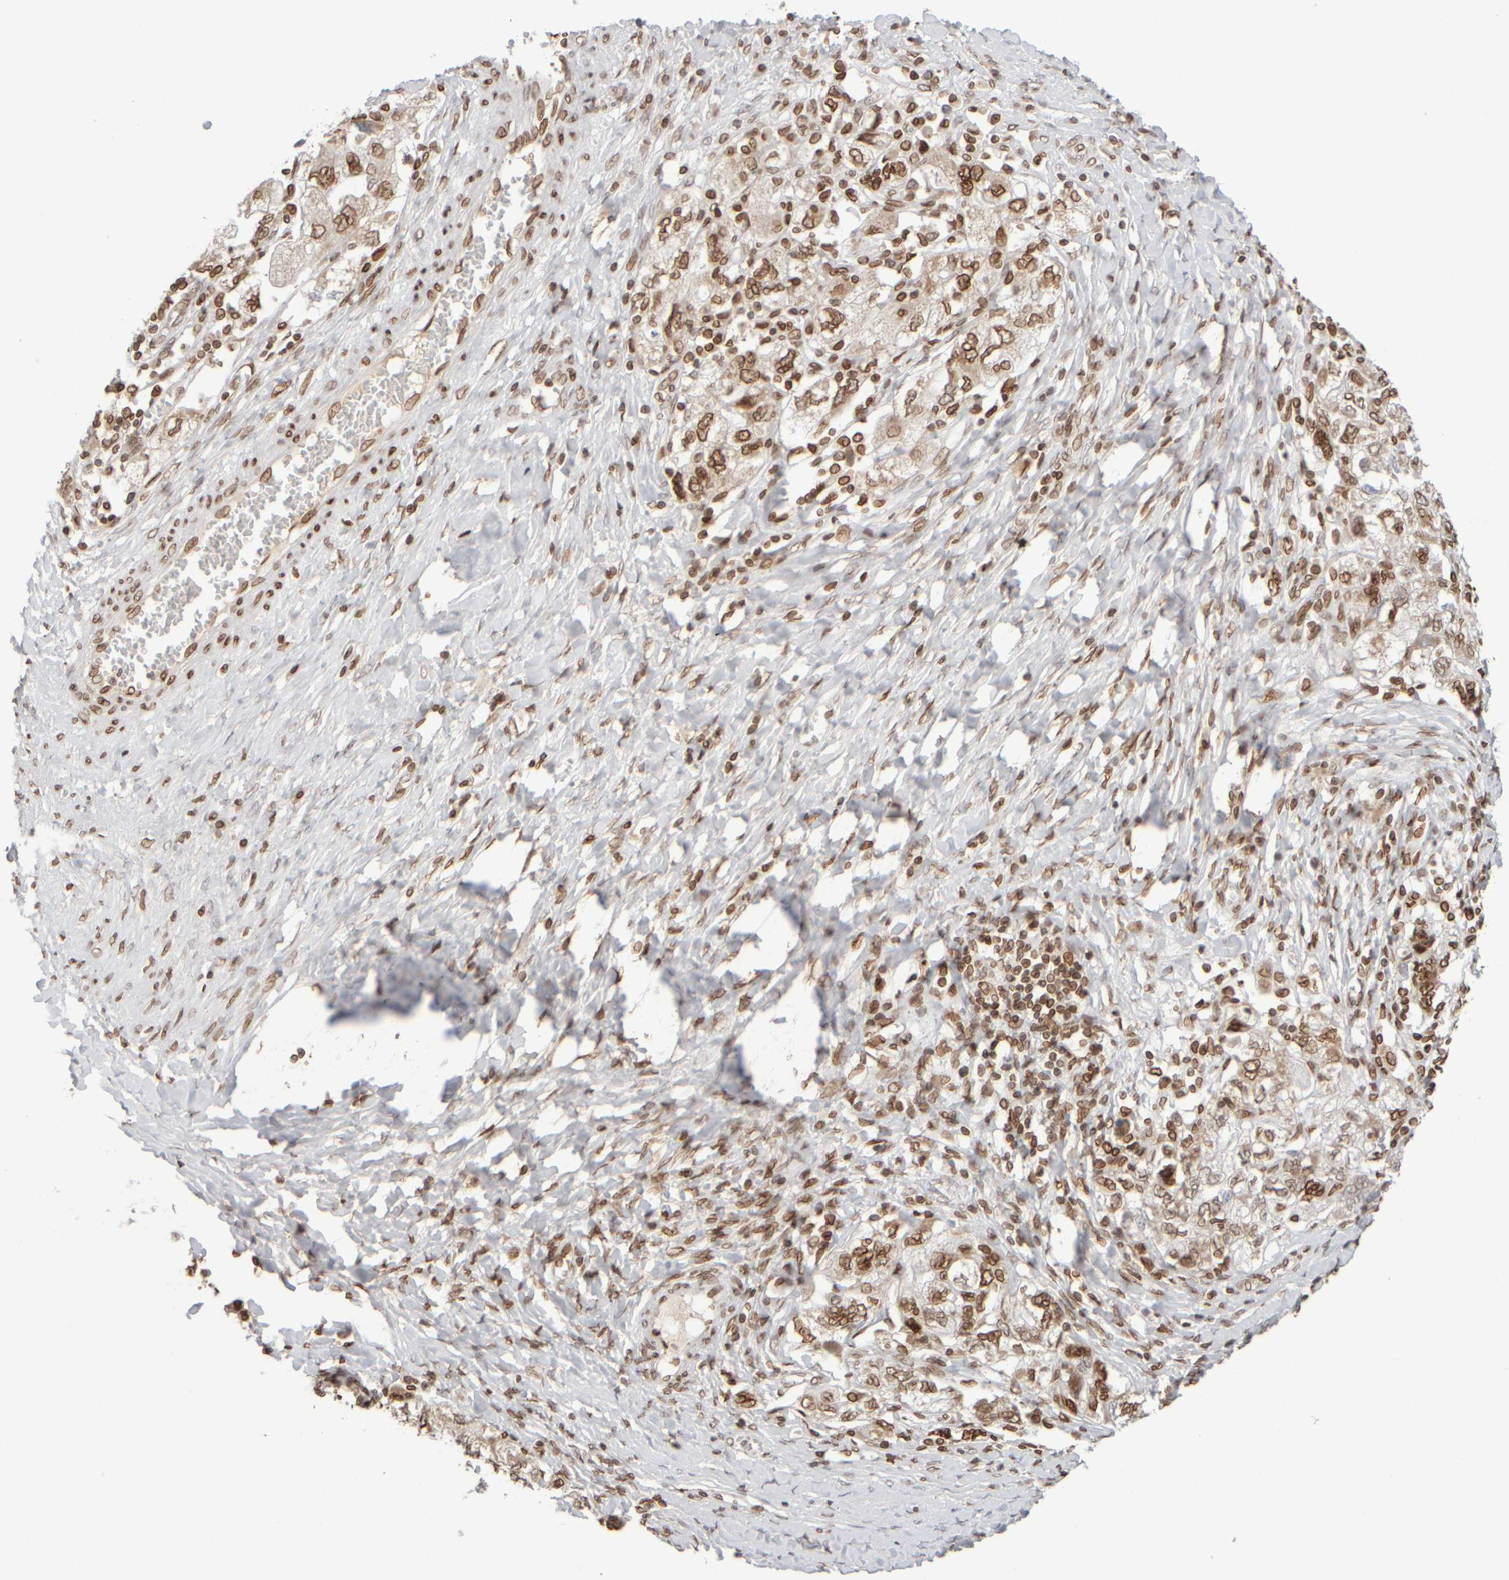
{"staining": {"intensity": "moderate", "quantity": ">75%", "location": "cytoplasmic/membranous,nuclear"}, "tissue": "ovarian cancer", "cell_type": "Tumor cells", "image_type": "cancer", "snomed": [{"axis": "morphology", "description": "Carcinoma, NOS"}, {"axis": "morphology", "description": "Cystadenocarcinoma, serous, NOS"}, {"axis": "topography", "description": "Ovary"}], "caption": "Ovarian cancer (serous cystadenocarcinoma) was stained to show a protein in brown. There is medium levels of moderate cytoplasmic/membranous and nuclear staining in about >75% of tumor cells.", "gene": "ZC3HC1", "patient": {"sex": "female", "age": 69}}